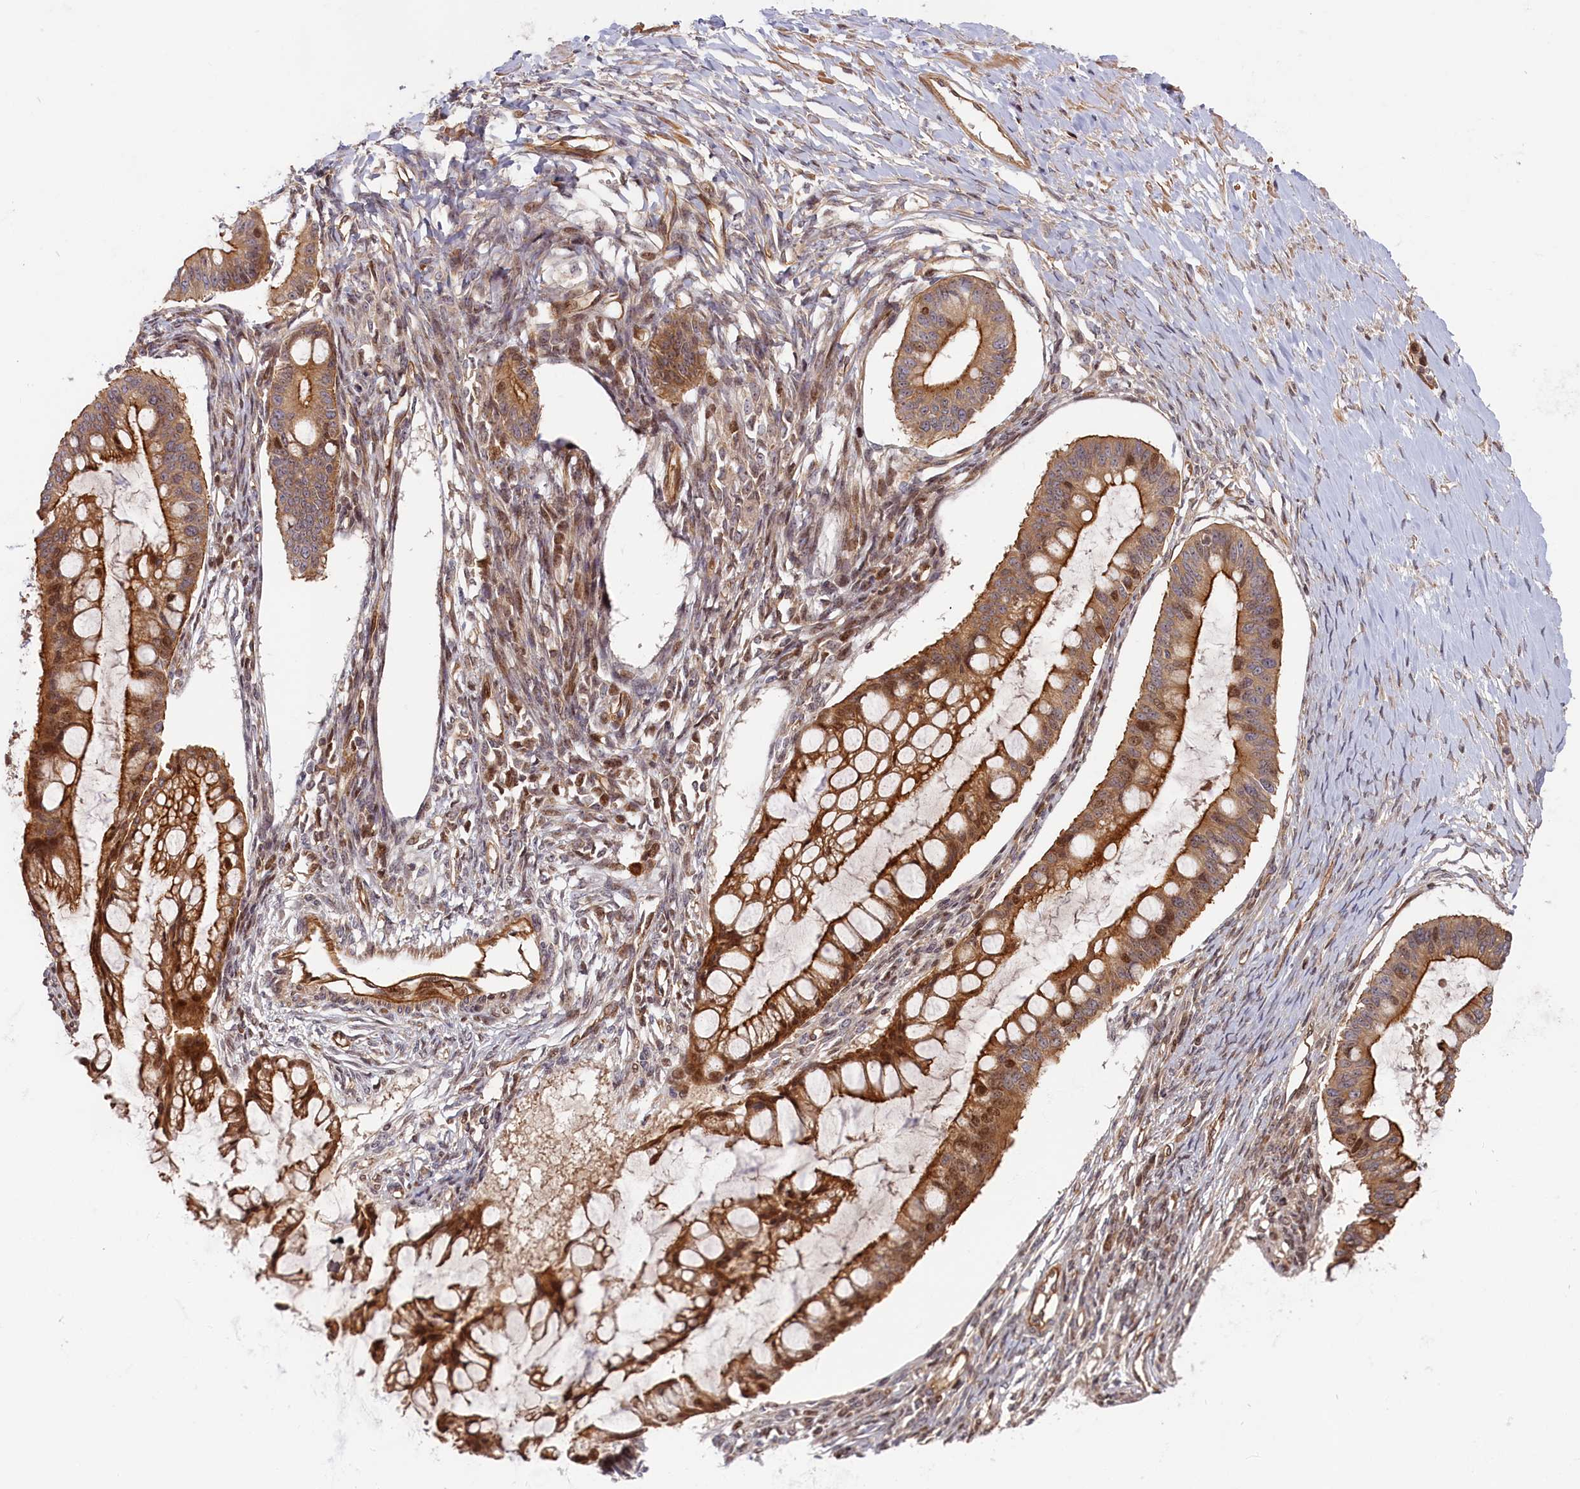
{"staining": {"intensity": "moderate", "quantity": ">75%", "location": "cytoplasmic/membranous,nuclear"}, "tissue": "ovarian cancer", "cell_type": "Tumor cells", "image_type": "cancer", "snomed": [{"axis": "morphology", "description": "Cystadenocarcinoma, mucinous, NOS"}, {"axis": "topography", "description": "Ovary"}], "caption": "DAB immunohistochemical staining of ovarian cancer (mucinous cystadenocarcinoma) displays moderate cytoplasmic/membranous and nuclear protein positivity in approximately >75% of tumor cells.", "gene": "CEP44", "patient": {"sex": "female", "age": 73}}